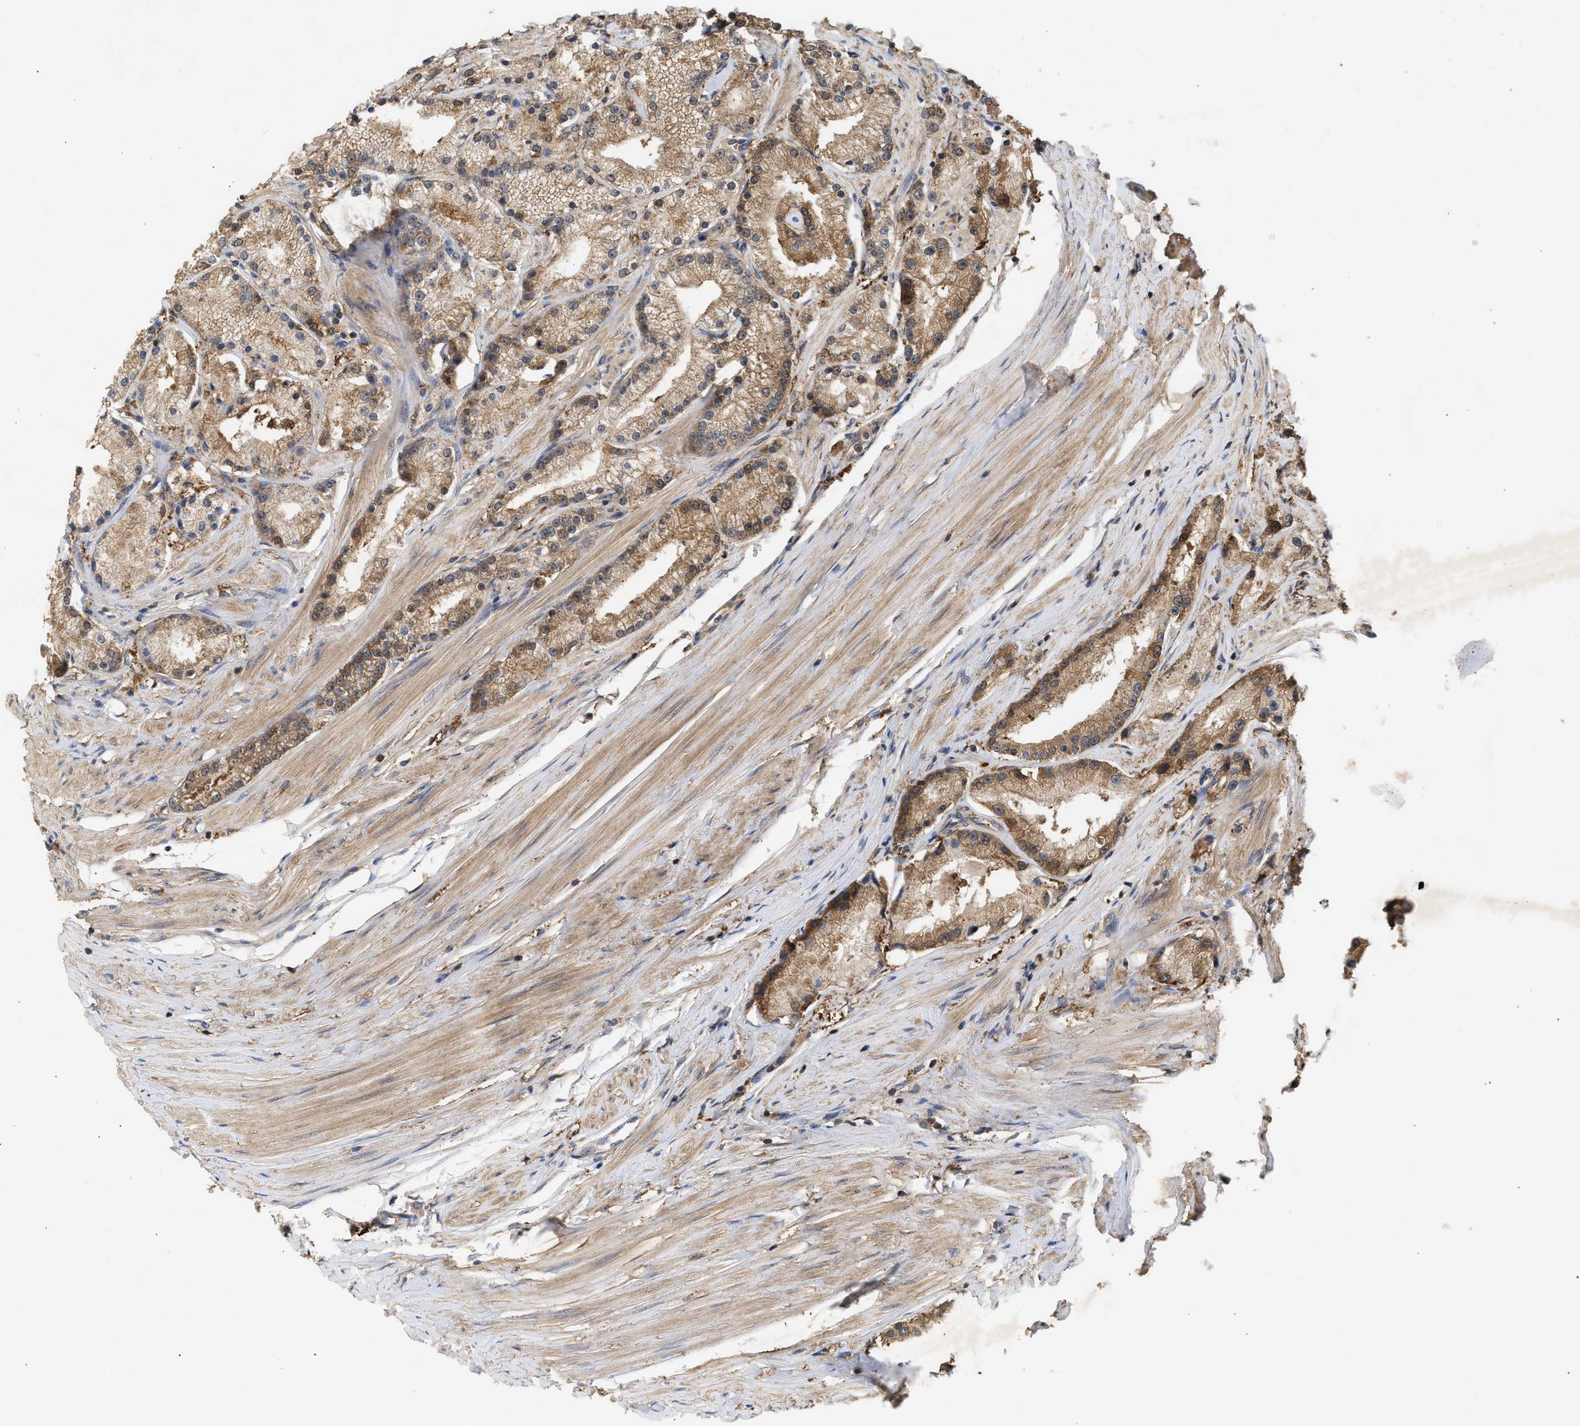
{"staining": {"intensity": "moderate", "quantity": ">75%", "location": "cytoplasmic/membranous"}, "tissue": "prostate cancer", "cell_type": "Tumor cells", "image_type": "cancer", "snomed": [{"axis": "morphology", "description": "Adenocarcinoma, Low grade"}, {"axis": "topography", "description": "Prostate"}], "caption": "This is a histology image of immunohistochemistry staining of prostate low-grade adenocarcinoma, which shows moderate staining in the cytoplasmic/membranous of tumor cells.", "gene": "FITM1", "patient": {"sex": "male", "age": 63}}